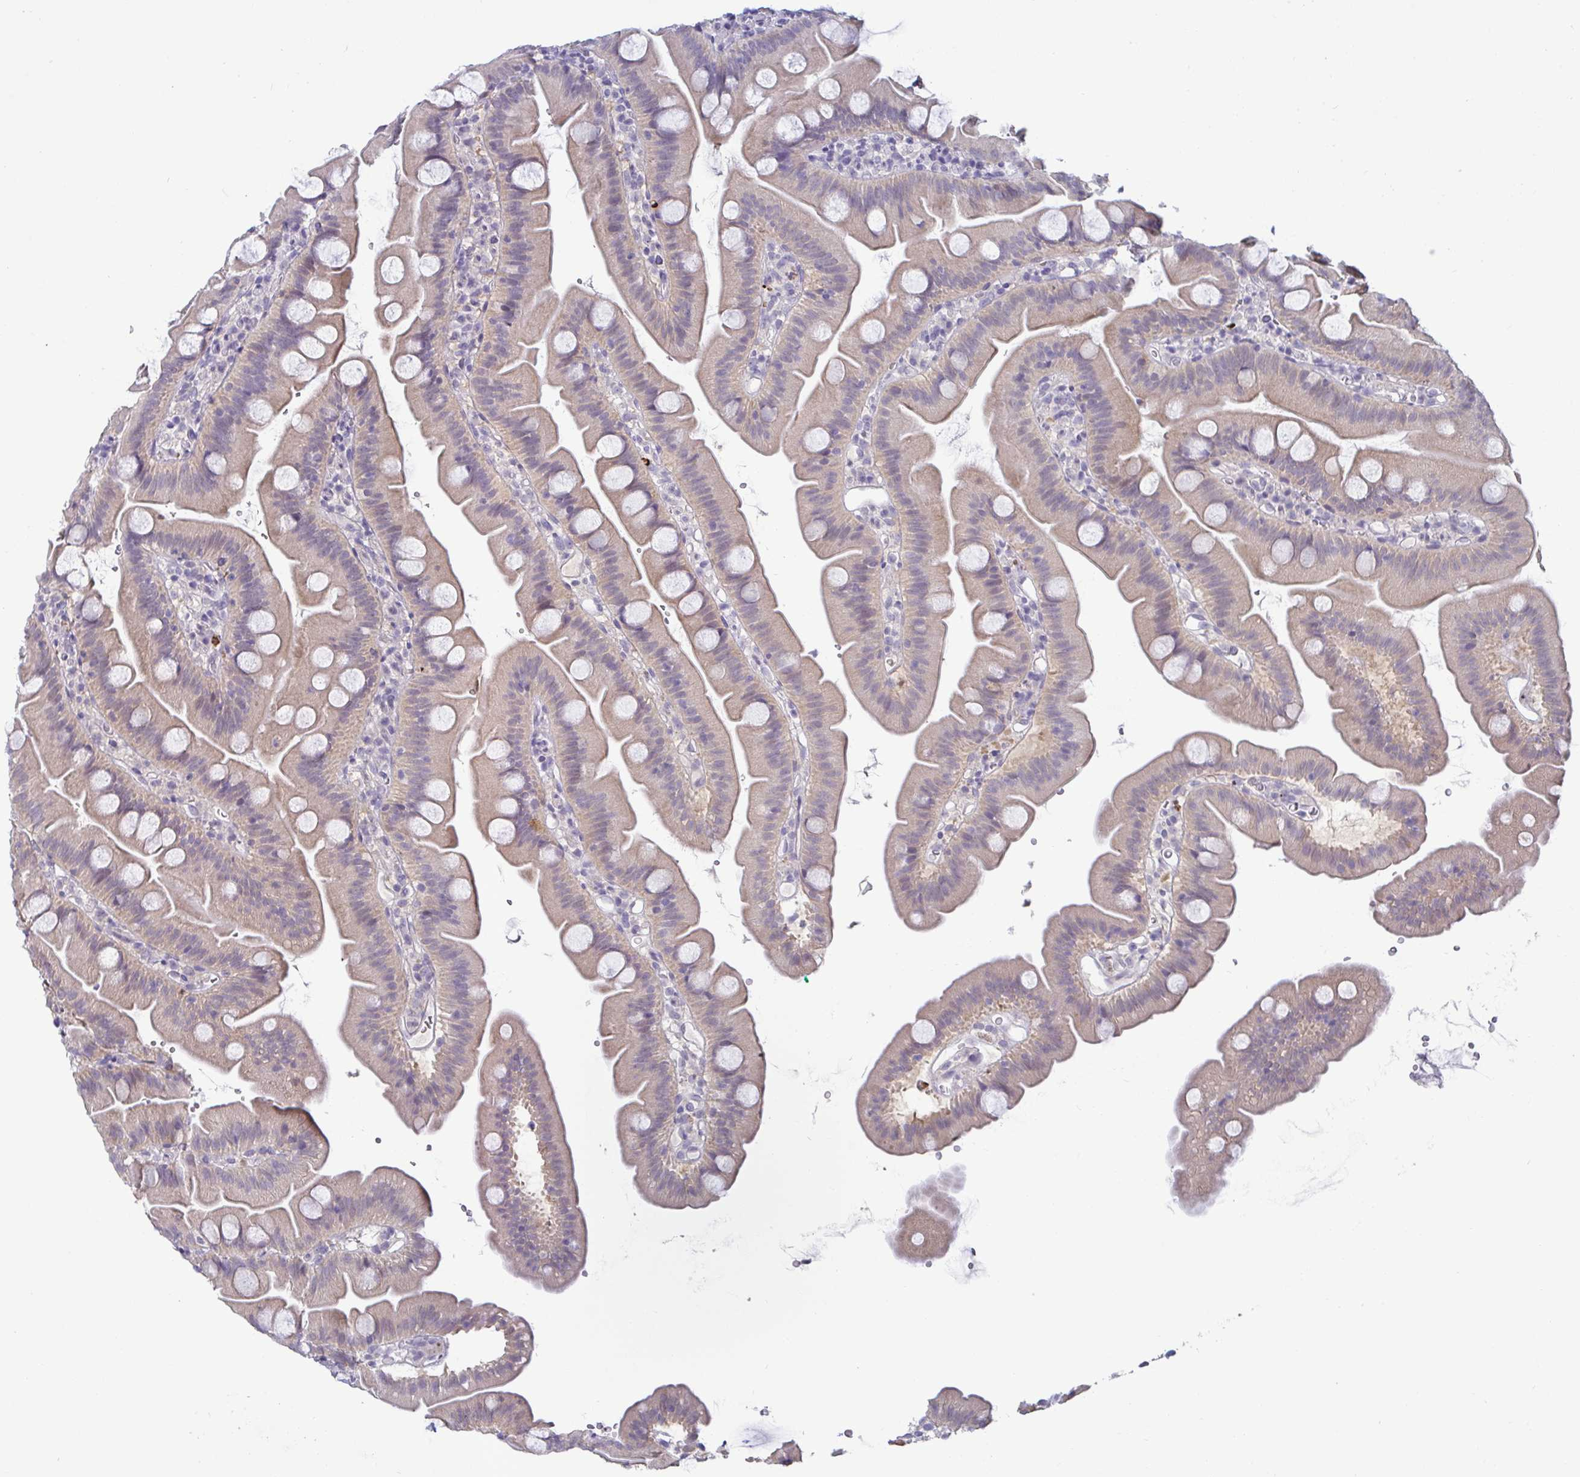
{"staining": {"intensity": "weak", "quantity": ">75%", "location": "cytoplasmic/membranous"}, "tissue": "small intestine", "cell_type": "Glandular cells", "image_type": "normal", "snomed": [{"axis": "morphology", "description": "Normal tissue, NOS"}, {"axis": "topography", "description": "Small intestine"}], "caption": "Immunohistochemistry (DAB (3,3'-diaminobenzidine)) staining of unremarkable human small intestine exhibits weak cytoplasmic/membranous protein expression in approximately >75% of glandular cells. Immunohistochemistry stains the protein in brown and the nuclei are stained blue.", "gene": "GSTM1", "patient": {"sex": "female", "age": 68}}